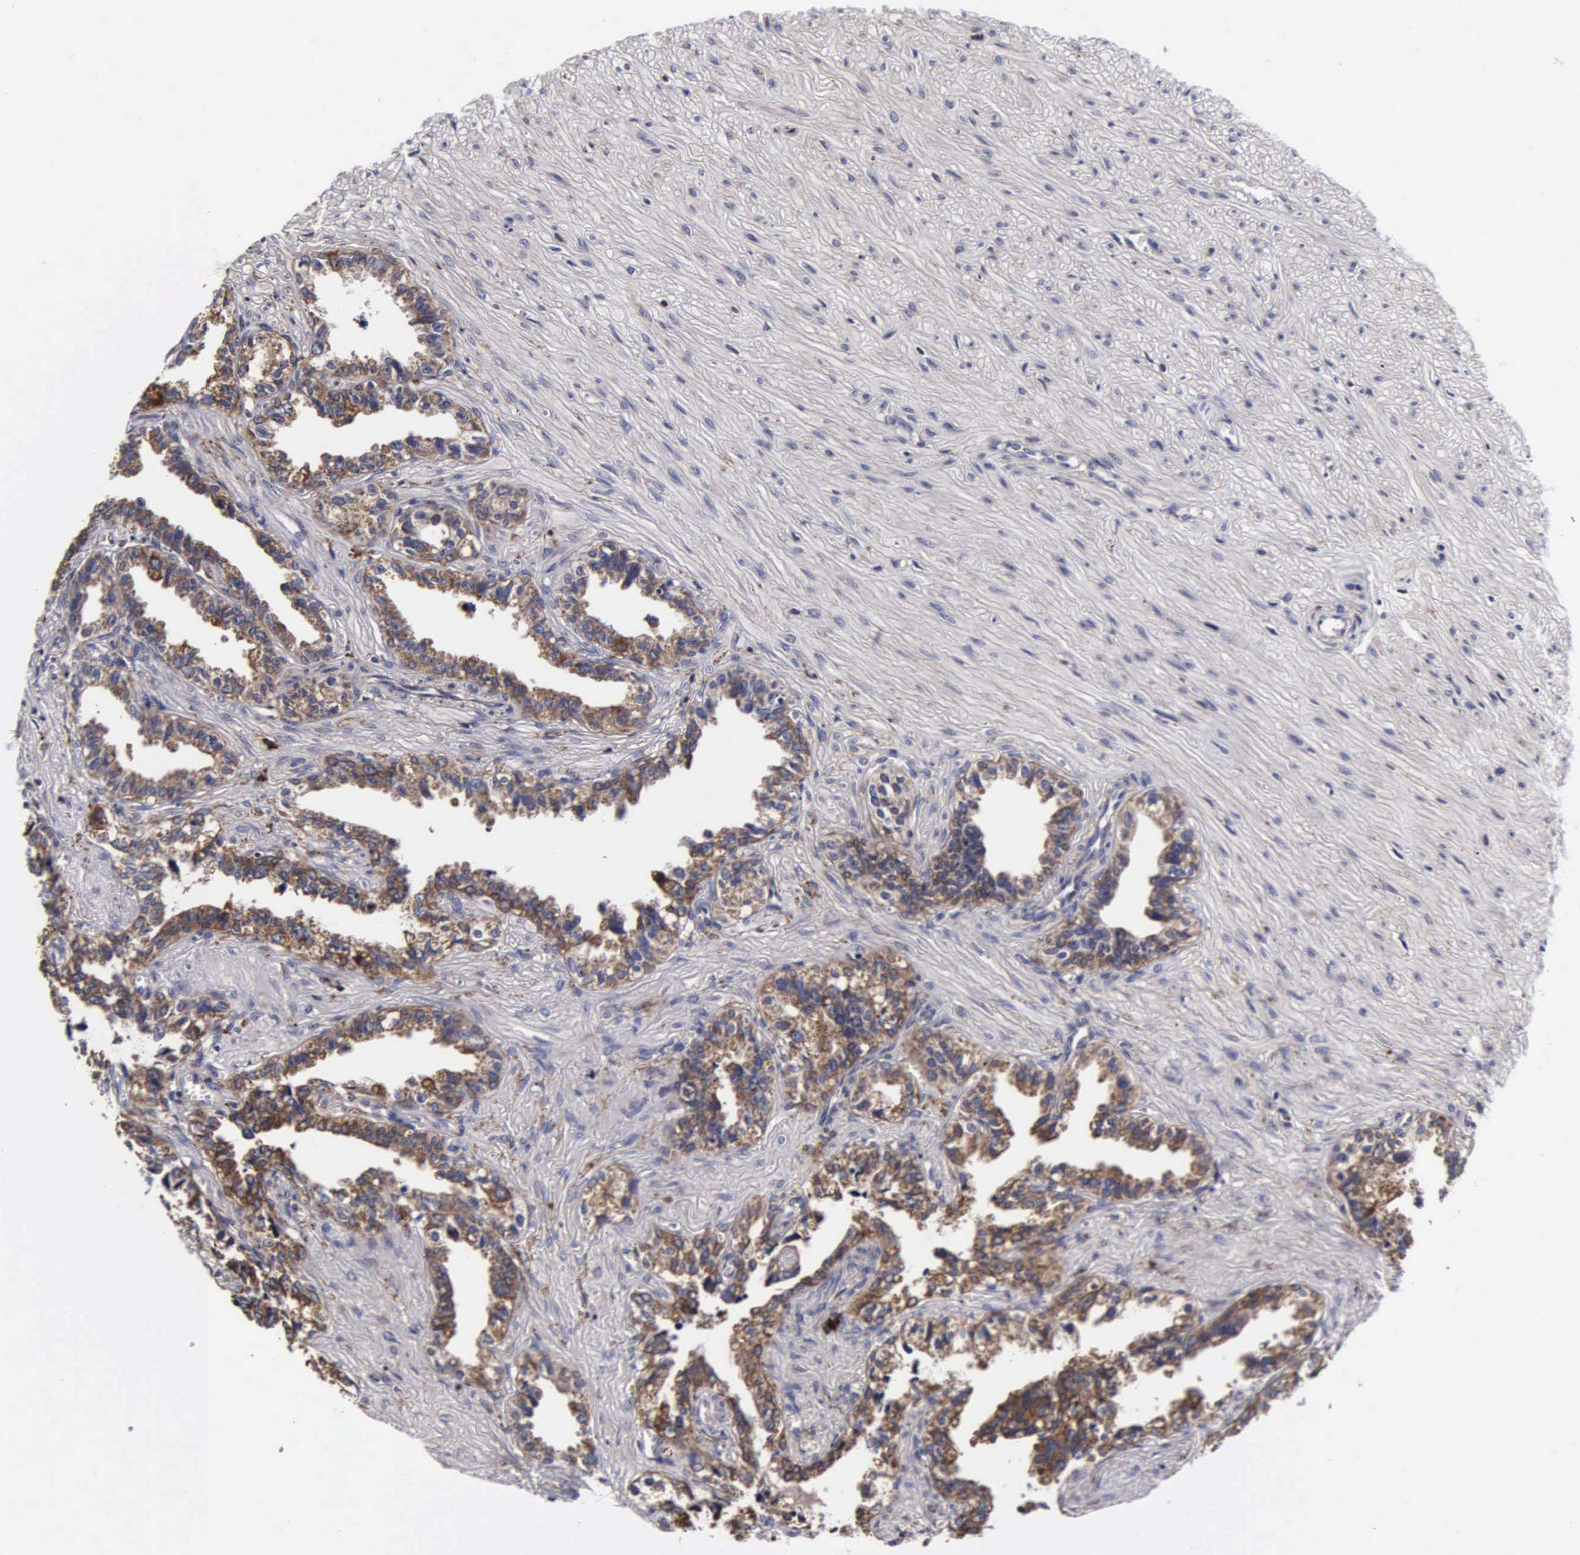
{"staining": {"intensity": "moderate", "quantity": ">75%", "location": "cytoplasmic/membranous"}, "tissue": "seminal vesicle", "cell_type": "Glandular cells", "image_type": "normal", "snomed": [{"axis": "morphology", "description": "Normal tissue, NOS"}, {"axis": "topography", "description": "Seminal veicle"}], "caption": "Immunohistochemistry photomicrograph of benign seminal vesicle: seminal vesicle stained using IHC reveals medium levels of moderate protein expression localized specifically in the cytoplasmic/membranous of glandular cells, appearing as a cytoplasmic/membranous brown color.", "gene": "PSMA3", "patient": {"sex": "male", "age": 60}}